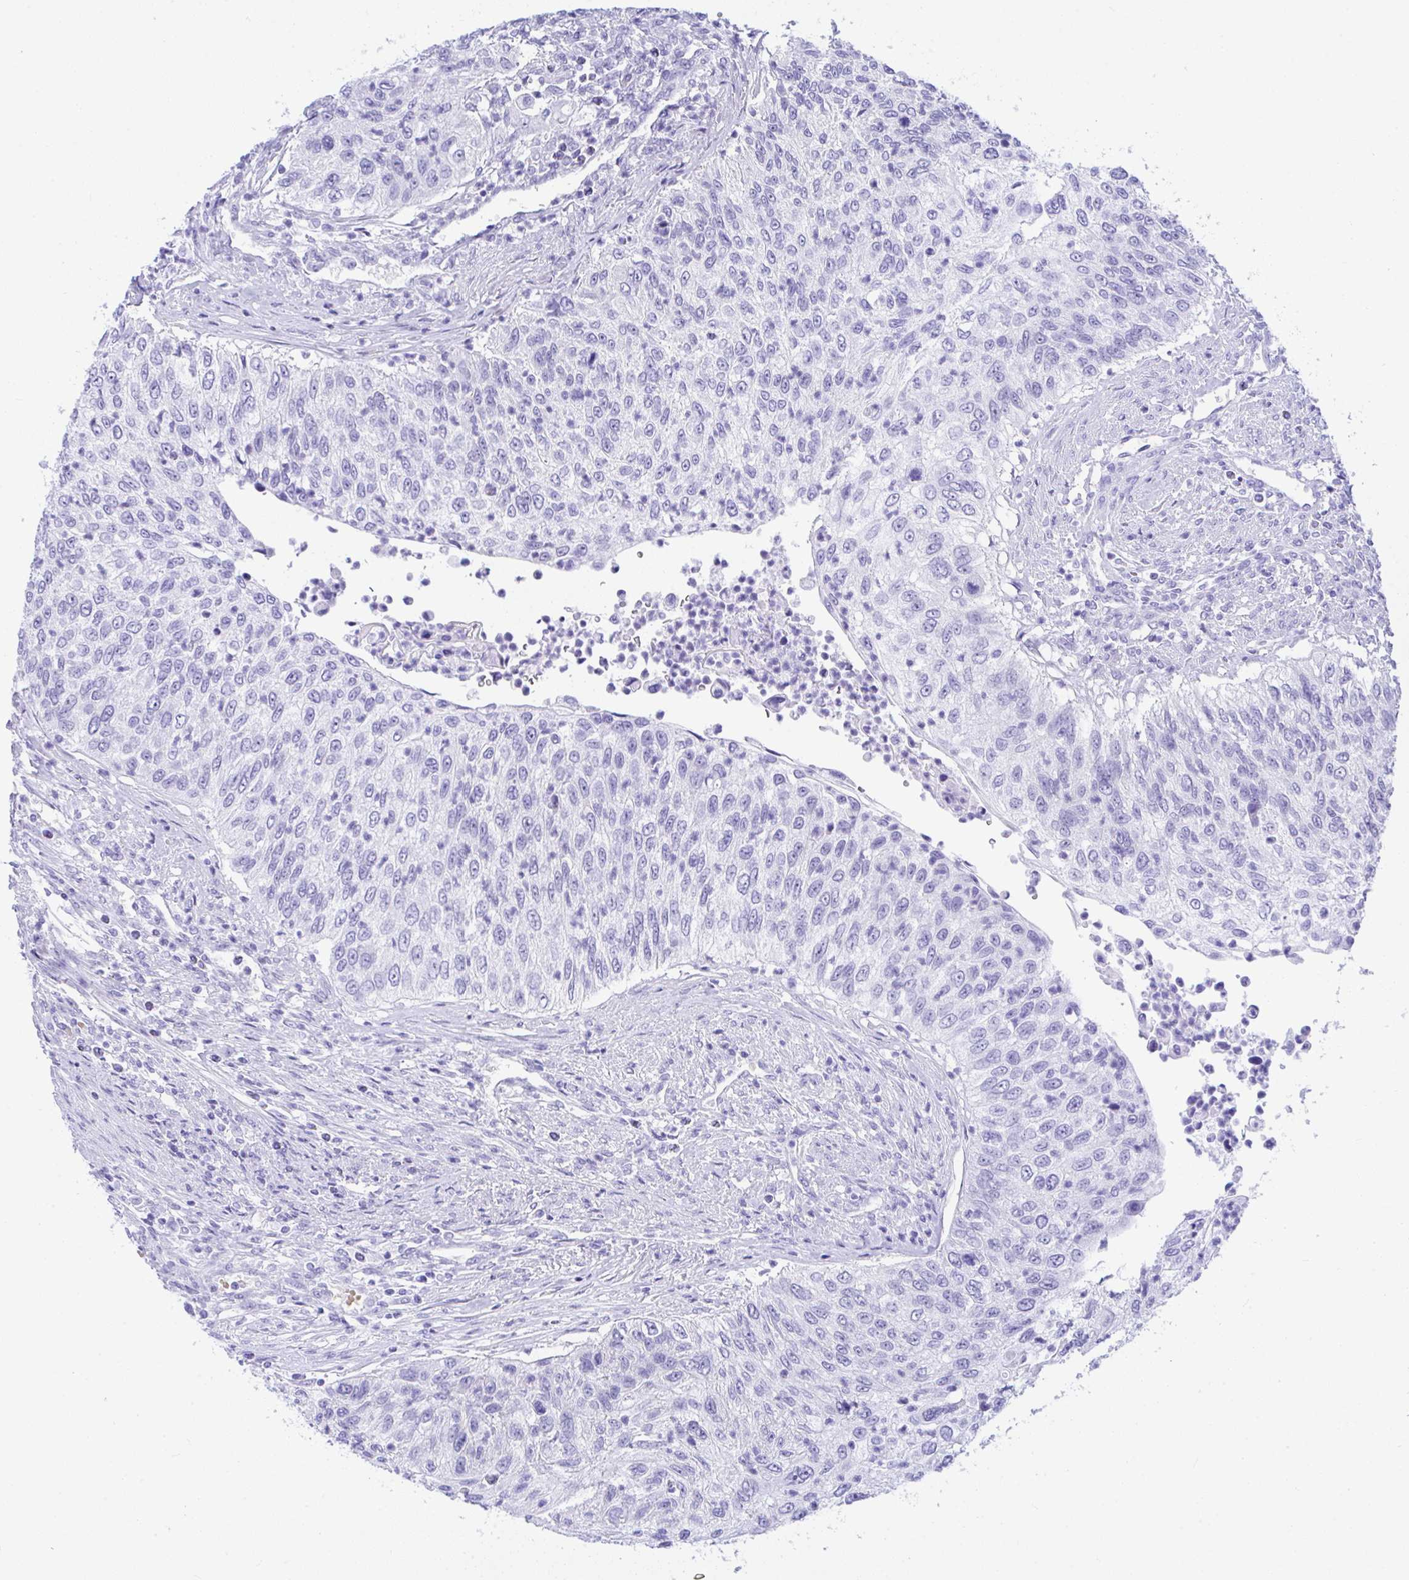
{"staining": {"intensity": "negative", "quantity": "none", "location": "none"}, "tissue": "urothelial cancer", "cell_type": "Tumor cells", "image_type": "cancer", "snomed": [{"axis": "morphology", "description": "Urothelial carcinoma, High grade"}, {"axis": "topography", "description": "Urinary bladder"}], "caption": "A high-resolution histopathology image shows immunohistochemistry (IHC) staining of urothelial cancer, which reveals no significant expression in tumor cells.", "gene": "SEL1L2", "patient": {"sex": "female", "age": 60}}